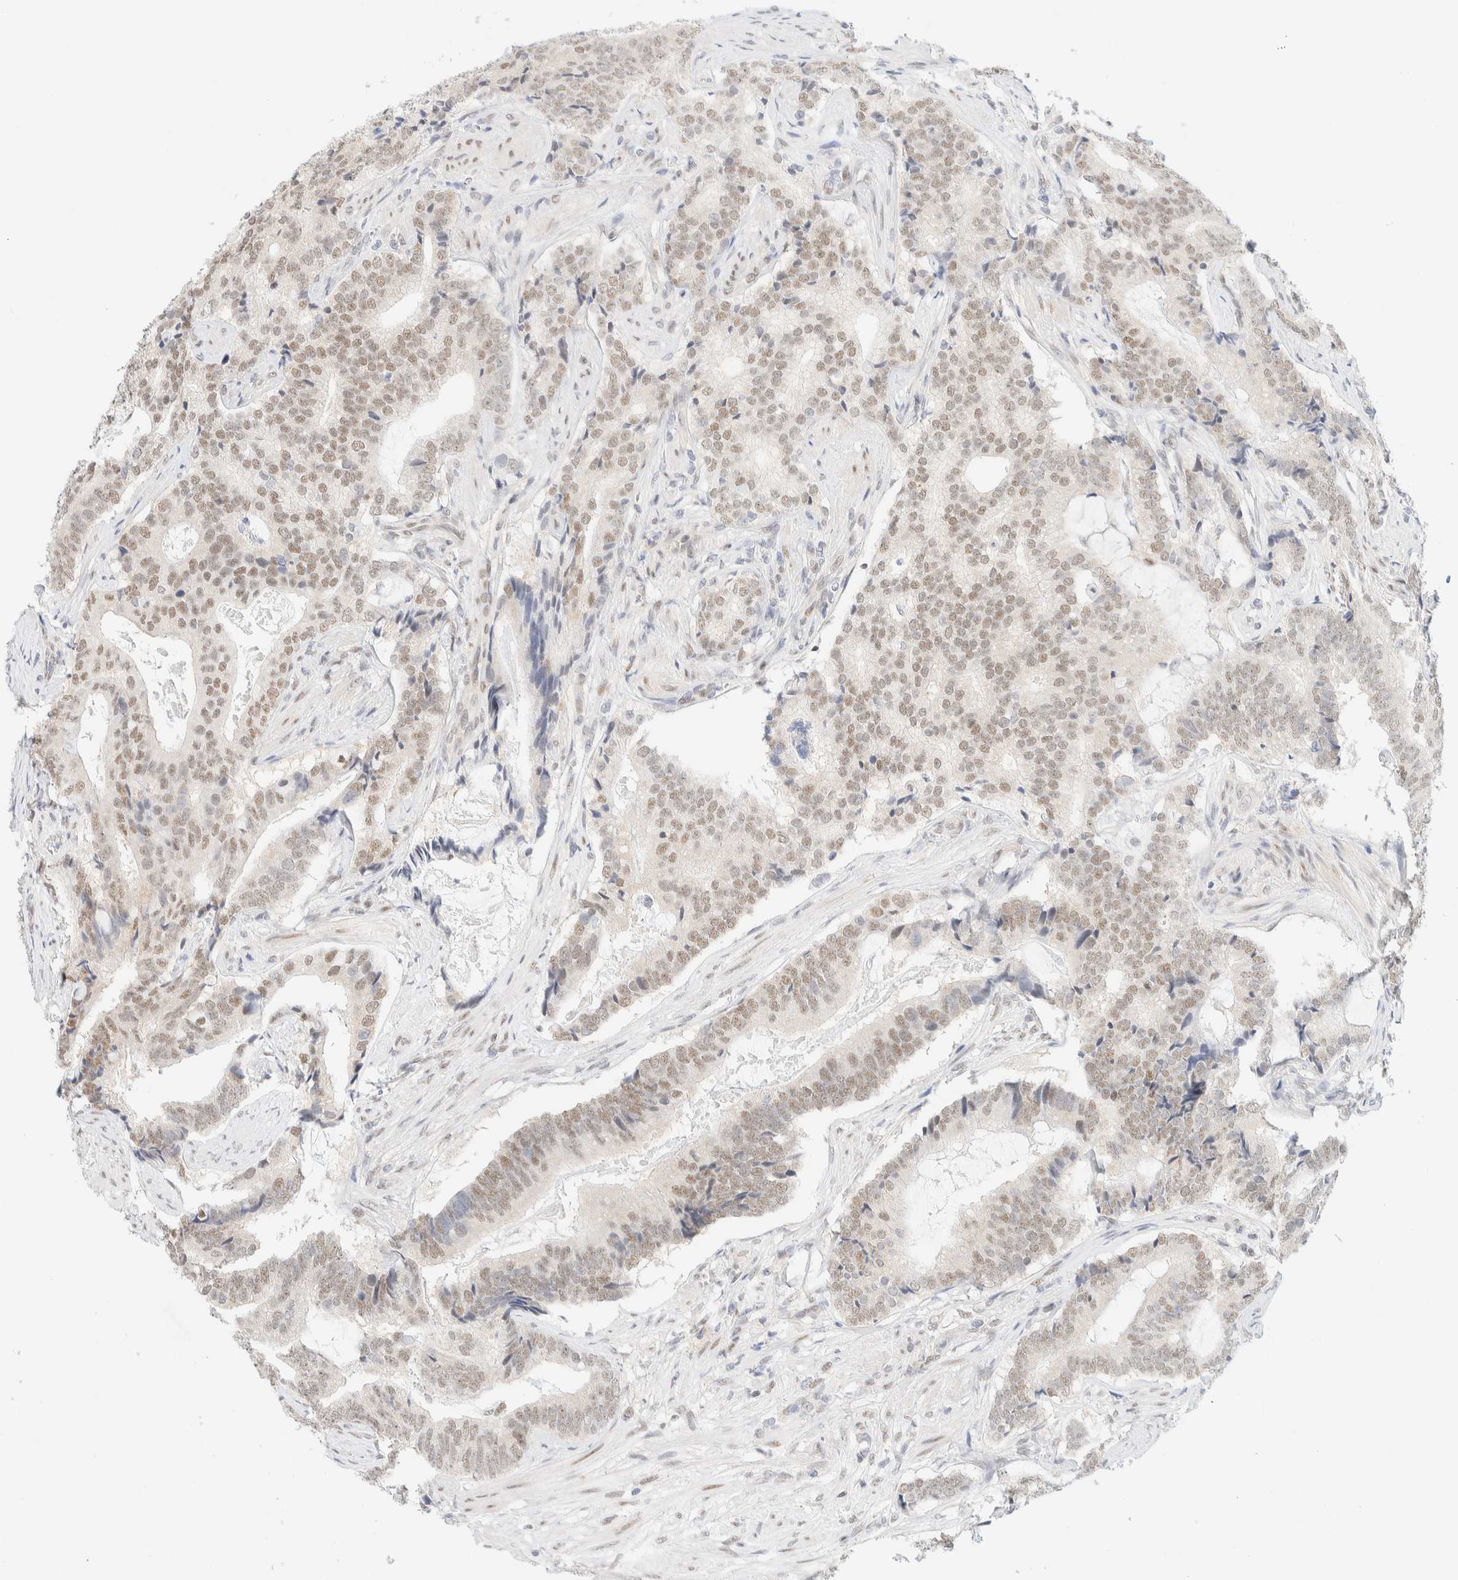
{"staining": {"intensity": "weak", "quantity": ">75%", "location": "nuclear"}, "tissue": "prostate cancer", "cell_type": "Tumor cells", "image_type": "cancer", "snomed": [{"axis": "morphology", "description": "Adenocarcinoma, High grade"}, {"axis": "topography", "description": "Prostate"}], "caption": "Immunohistochemical staining of prostate high-grade adenocarcinoma demonstrates low levels of weak nuclear staining in about >75% of tumor cells.", "gene": "PYGO2", "patient": {"sex": "male", "age": 55}}